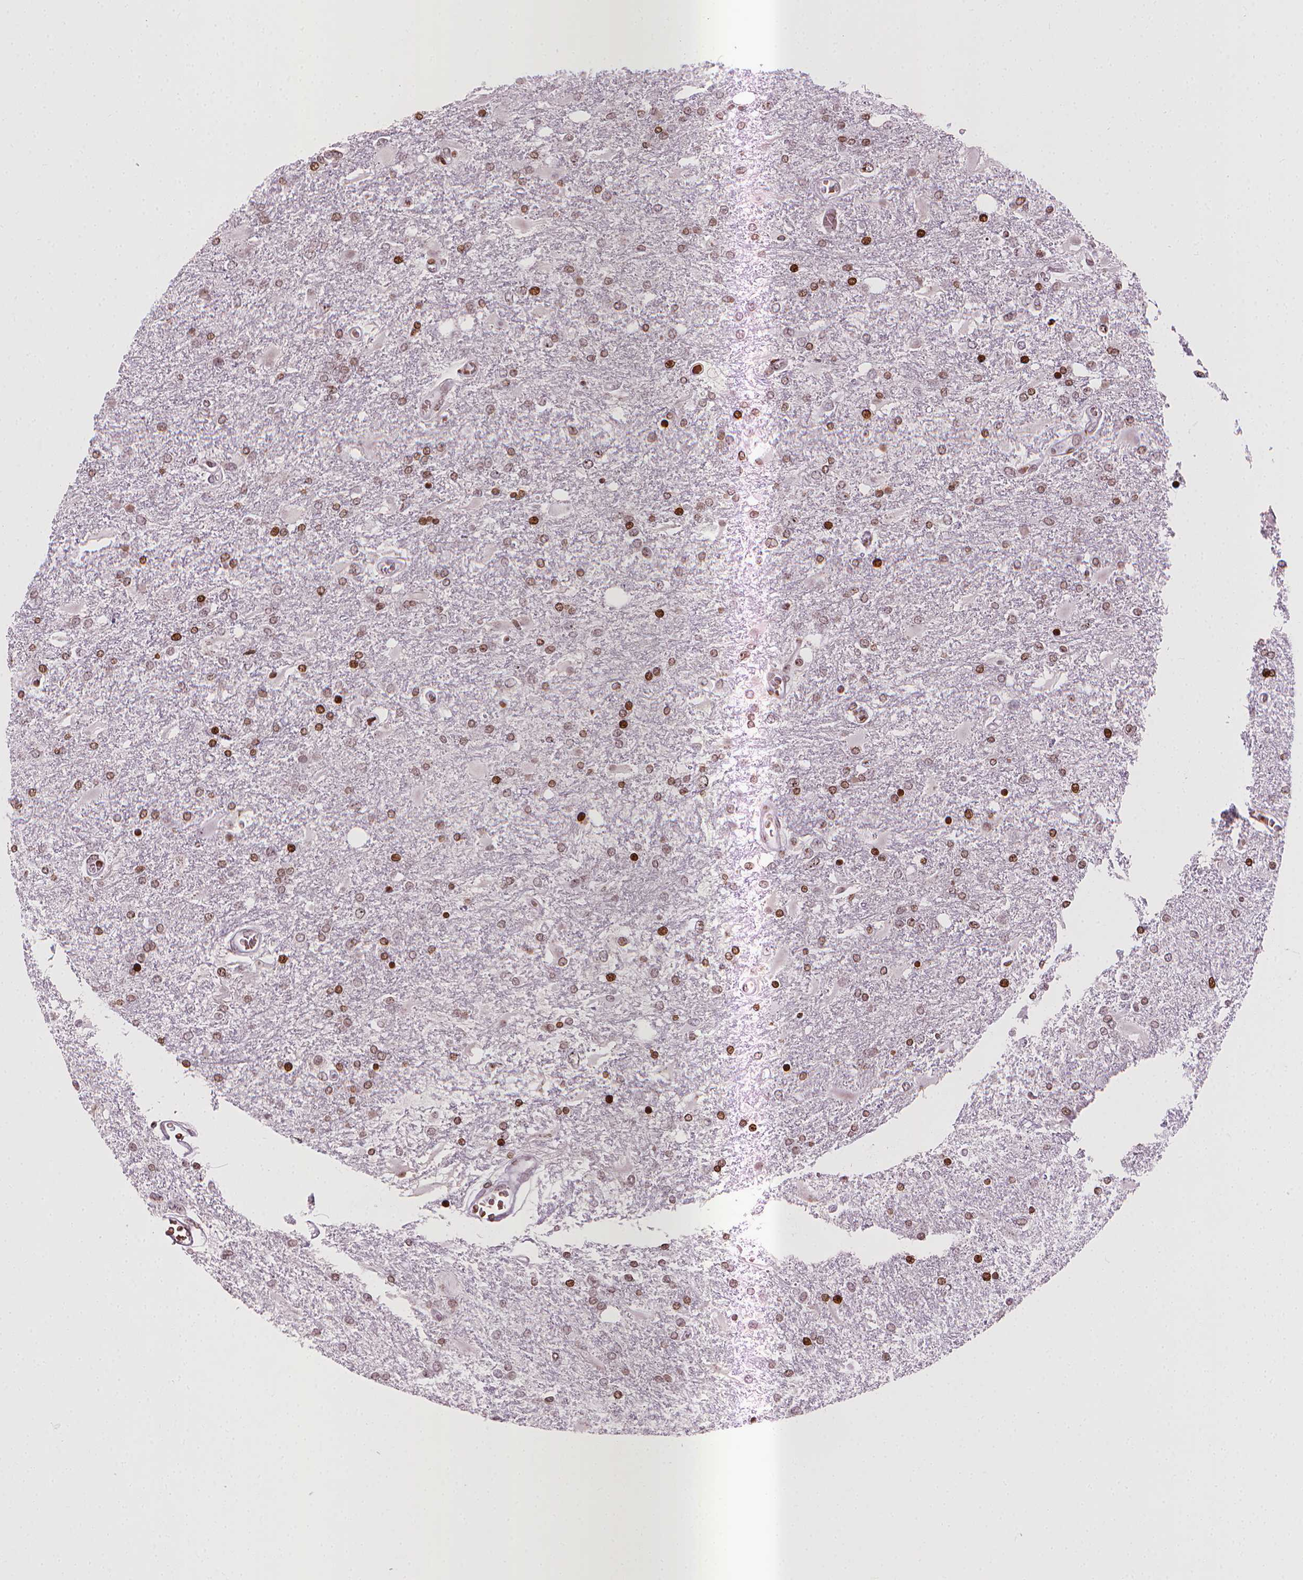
{"staining": {"intensity": "moderate", "quantity": ">75%", "location": "nuclear"}, "tissue": "glioma", "cell_type": "Tumor cells", "image_type": "cancer", "snomed": [{"axis": "morphology", "description": "Glioma, malignant, High grade"}, {"axis": "topography", "description": "Cerebral cortex"}], "caption": "Immunohistochemical staining of glioma reveals medium levels of moderate nuclear protein staining in approximately >75% of tumor cells.", "gene": "PIP4K2A", "patient": {"sex": "male", "age": 79}}